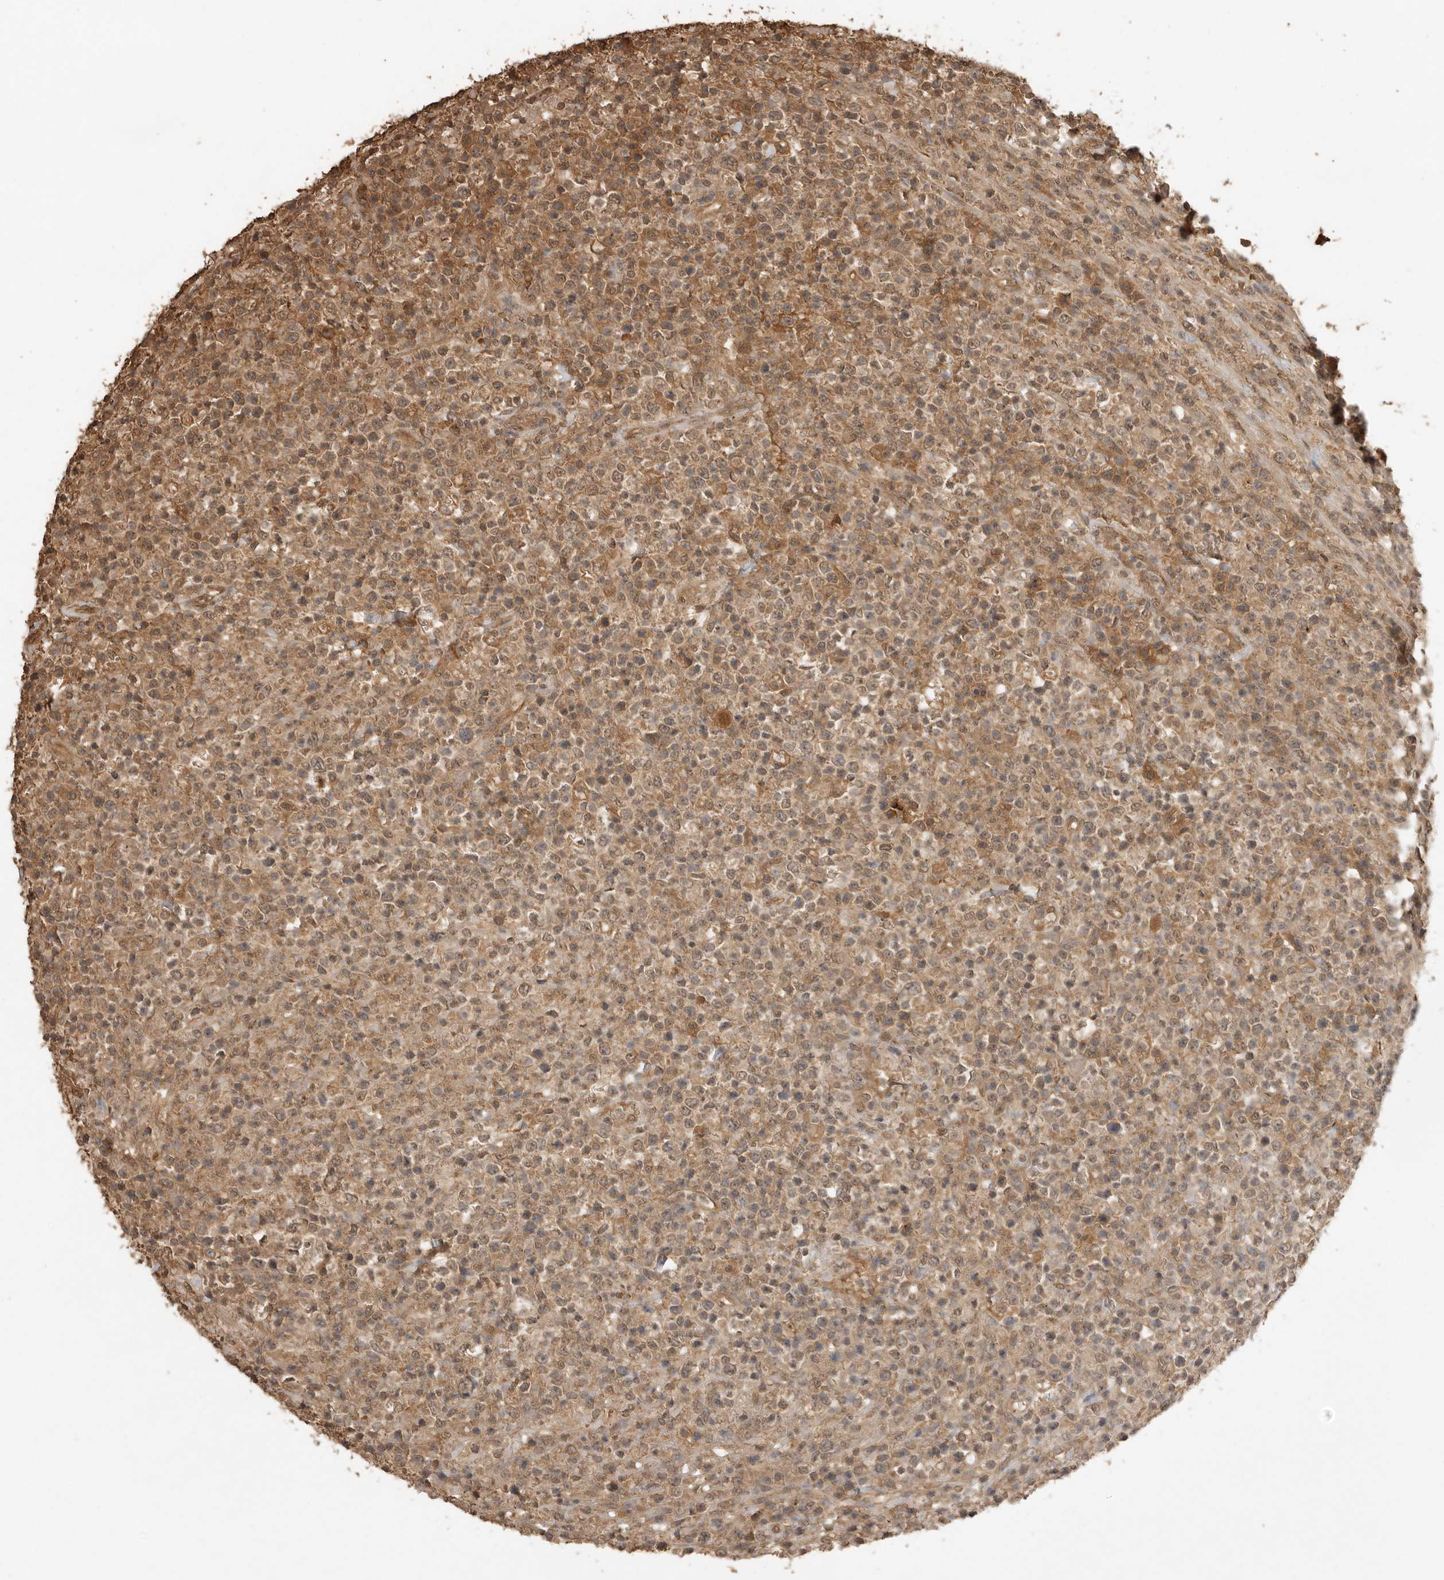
{"staining": {"intensity": "weak", "quantity": ">75%", "location": "cytoplasmic/membranous"}, "tissue": "lymphoma", "cell_type": "Tumor cells", "image_type": "cancer", "snomed": [{"axis": "morphology", "description": "Malignant lymphoma, non-Hodgkin's type, High grade"}, {"axis": "topography", "description": "Colon"}], "caption": "An immunohistochemistry (IHC) micrograph of tumor tissue is shown. Protein staining in brown labels weak cytoplasmic/membranous positivity in lymphoma within tumor cells.", "gene": "JAG2", "patient": {"sex": "female", "age": 53}}